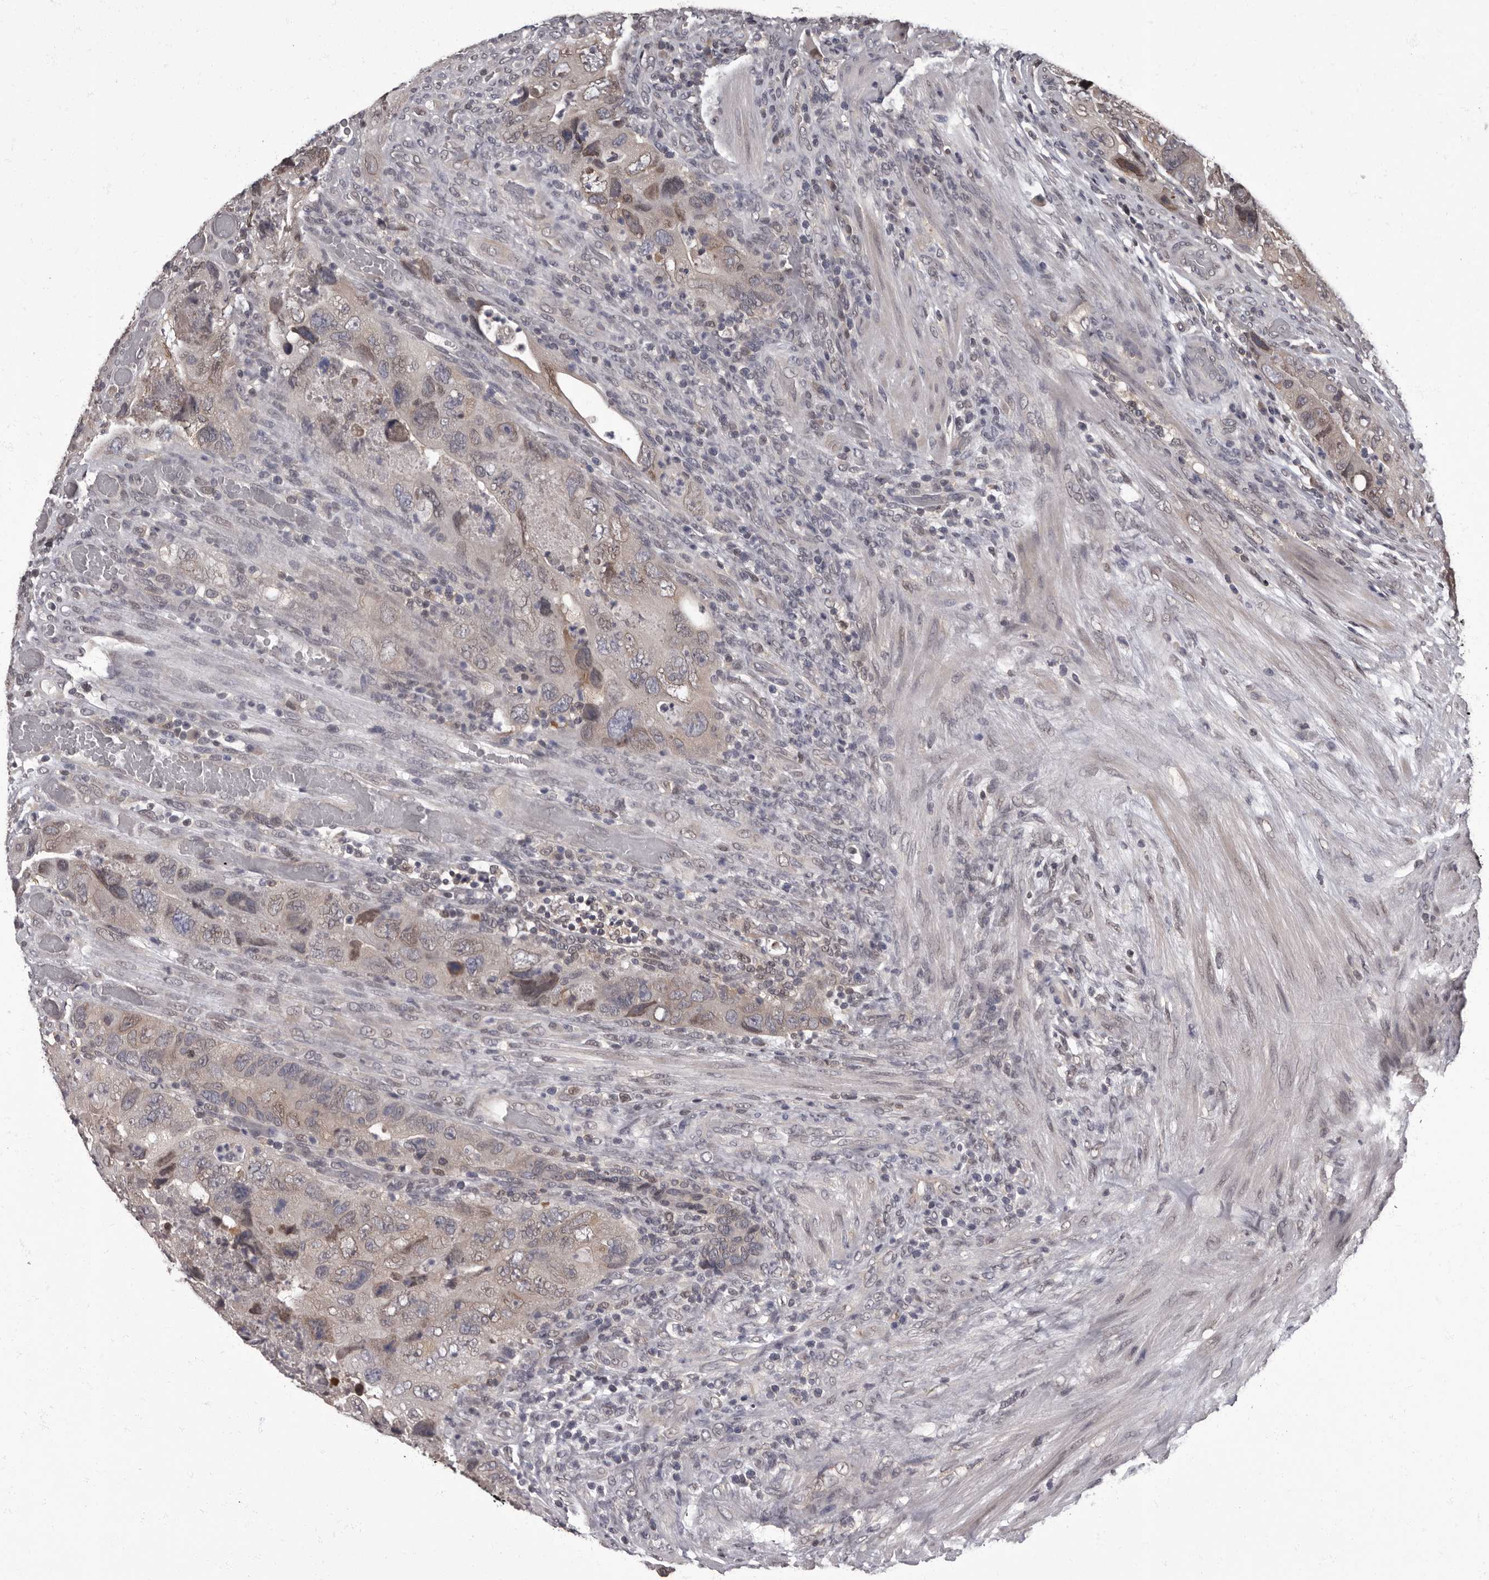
{"staining": {"intensity": "weak", "quantity": "25%-75%", "location": "nuclear"}, "tissue": "colorectal cancer", "cell_type": "Tumor cells", "image_type": "cancer", "snomed": [{"axis": "morphology", "description": "Adenocarcinoma, NOS"}, {"axis": "topography", "description": "Rectum"}], "caption": "Immunohistochemistry image of neoplastic tissue: colorectal cancer (adenocarcinoma) stained using IHC demonstrates low levels of weak protein expression localized specifically in the nuclear of tumor cells, appearing as a nuclear brown color.", "gene": "C1orf50", "patient": {"sex": "male", "age": 63}}